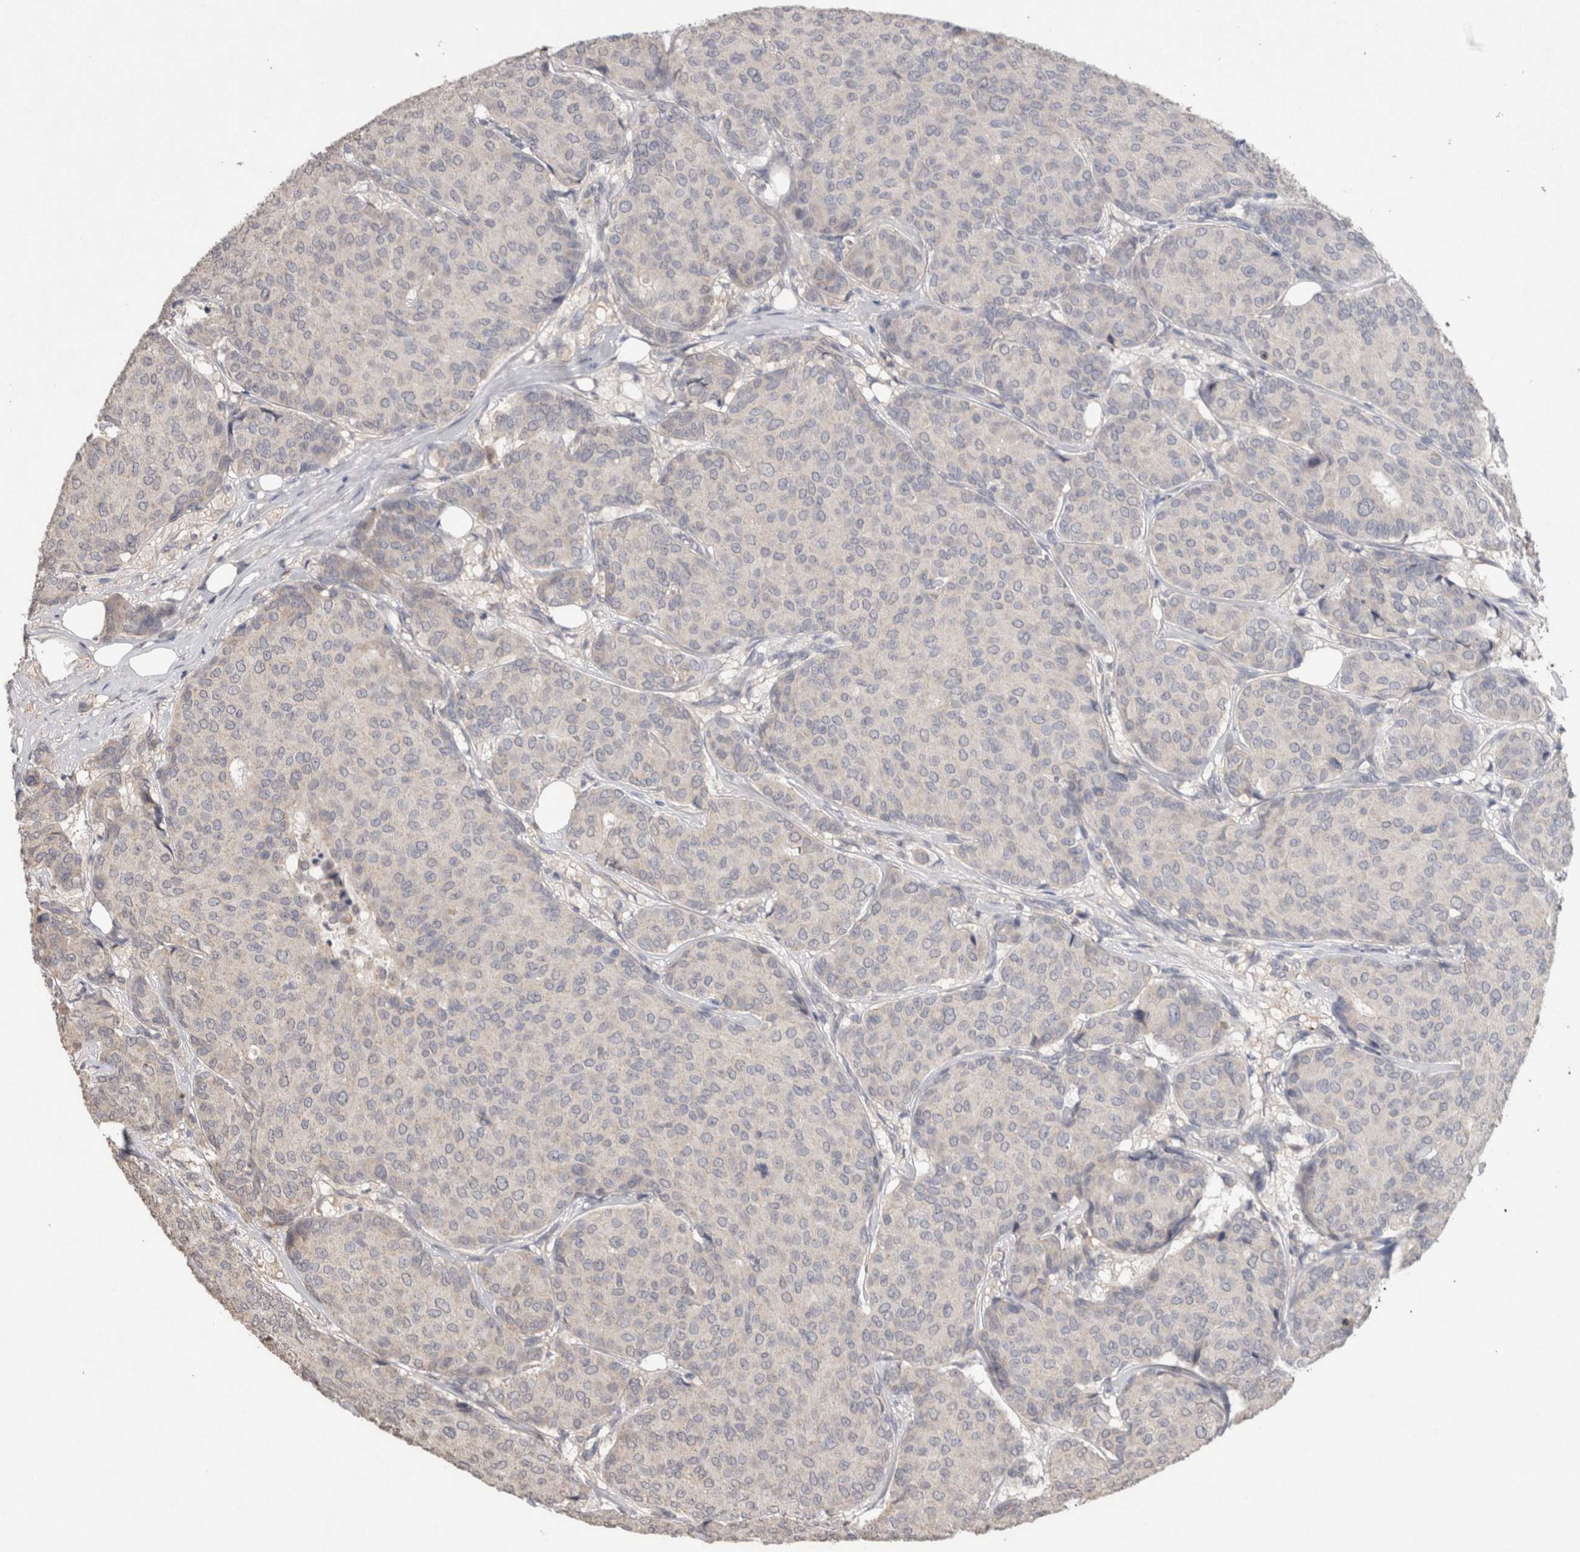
{"staining": {"intensity": "negative", "quantity": "none", "location": "none"}, "tissue": "breast cancer", "cell_type": "Tumor cells", "image_type": "cancer", "snomed": [{"axis": "morphology", "description": "Duct carcinoma"}, {"axis": "topography", "description": "Breast"}], "caption": "Immunohistochemistry of breast cancer (infiltrating ductal carcinoma) reveals no expression in tumor cells.", "gene": "FABP7", "patient": {"sex": "female", "age": 75}}